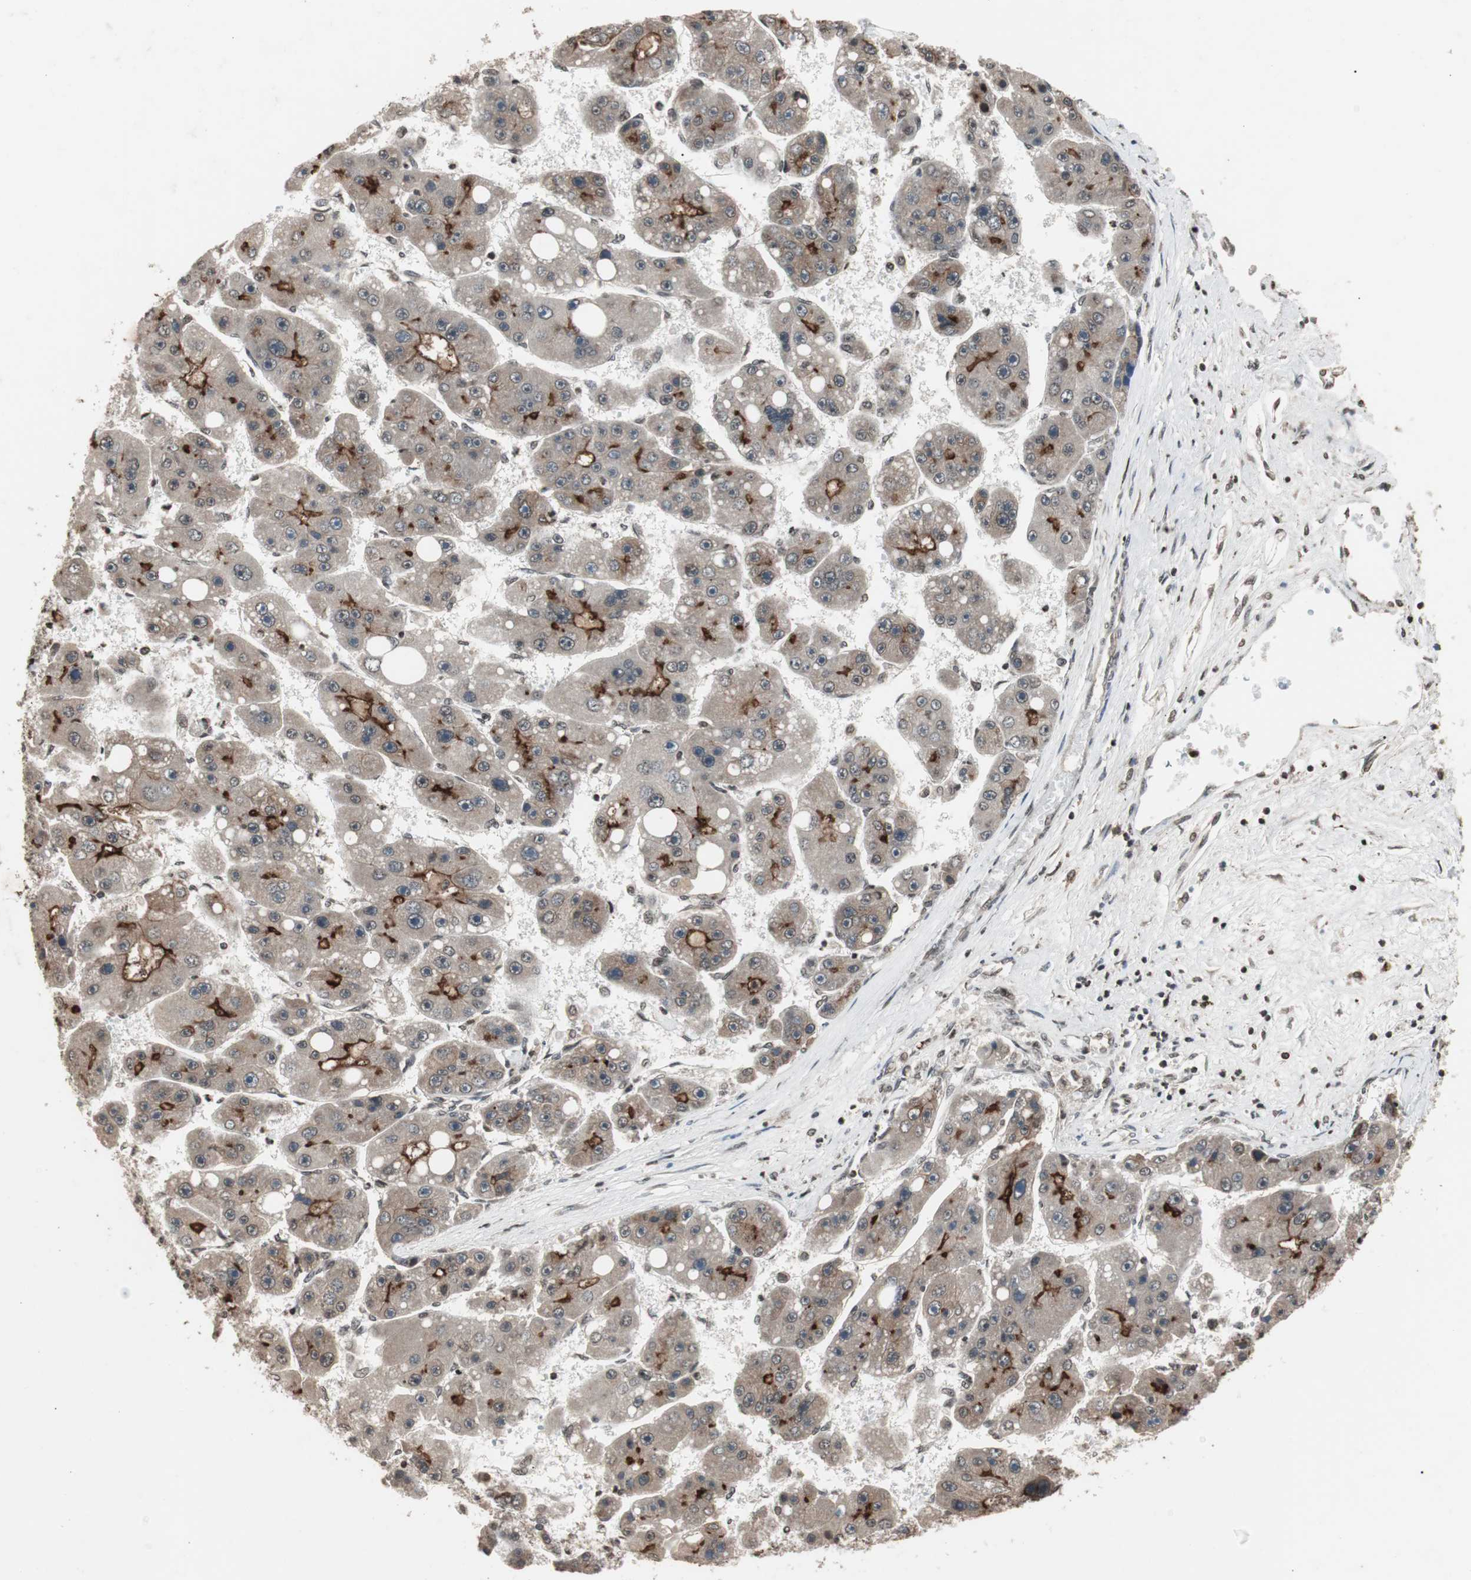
{"staining": {"intensity": "moderate", "quantity": "<25%", "location": "cytoplasmic/membranous"}, "tissue": "liver cancer", "cell_type": "Tumor cells", "image_type": "cancer", "snomed": [{"axis": "morphology", "description": "Carcinoma, Hepatocellular, NOS"}, {"axis": "topography", "description": "Liver"}], "caption": "Liver hepatocellular carcinoma stained for a protein (brown) demonstrates moderate cytoplasmic/membranous positive staining in about <25% of tumor cells.", "gene": "ZFC3H1", "patient": {"sex": "female", "age": 61}}